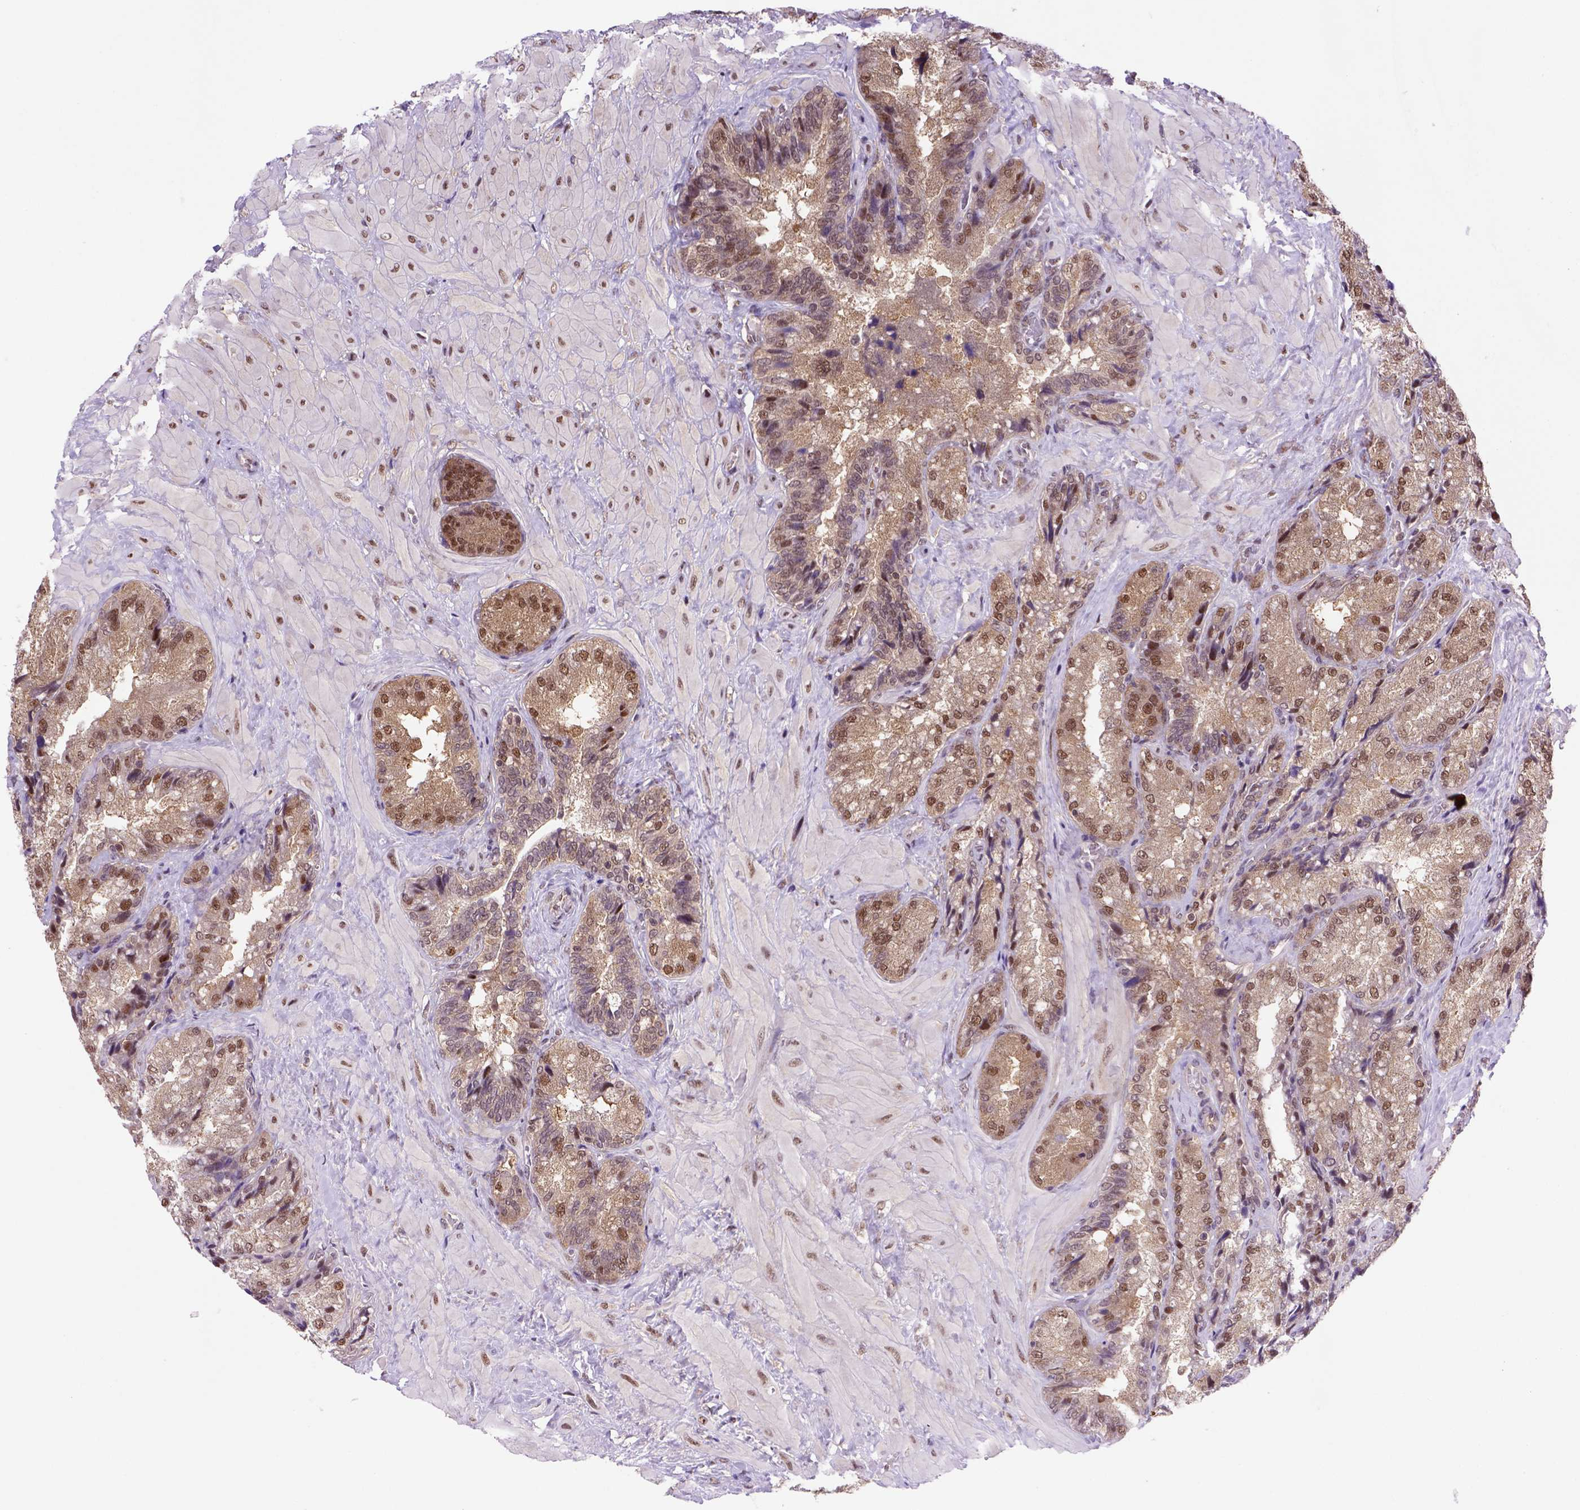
{"staining": {"intensity": "moderate", "quantity": ">75%", "location": "nuclear"}, "tissue": "seminal vesicle", "cell_type": "Glandular cells", "image_type": "normal", "snomed": [{"axis": "morphology", "description": "Normal tissue, NOS"}, {"axis": "topography", "description": "Seminal veicle"}], "caption": "This micrograph reveals unremarkable seminal vesicle stained with immunohistochemistry to label a protein in brown. The nuclear of glandular cells show moderate positivity for the protein. Nuclei are counter-stained blue.", "gene": "PSMC2", "patient": {"sex": "male", "age": 57}}